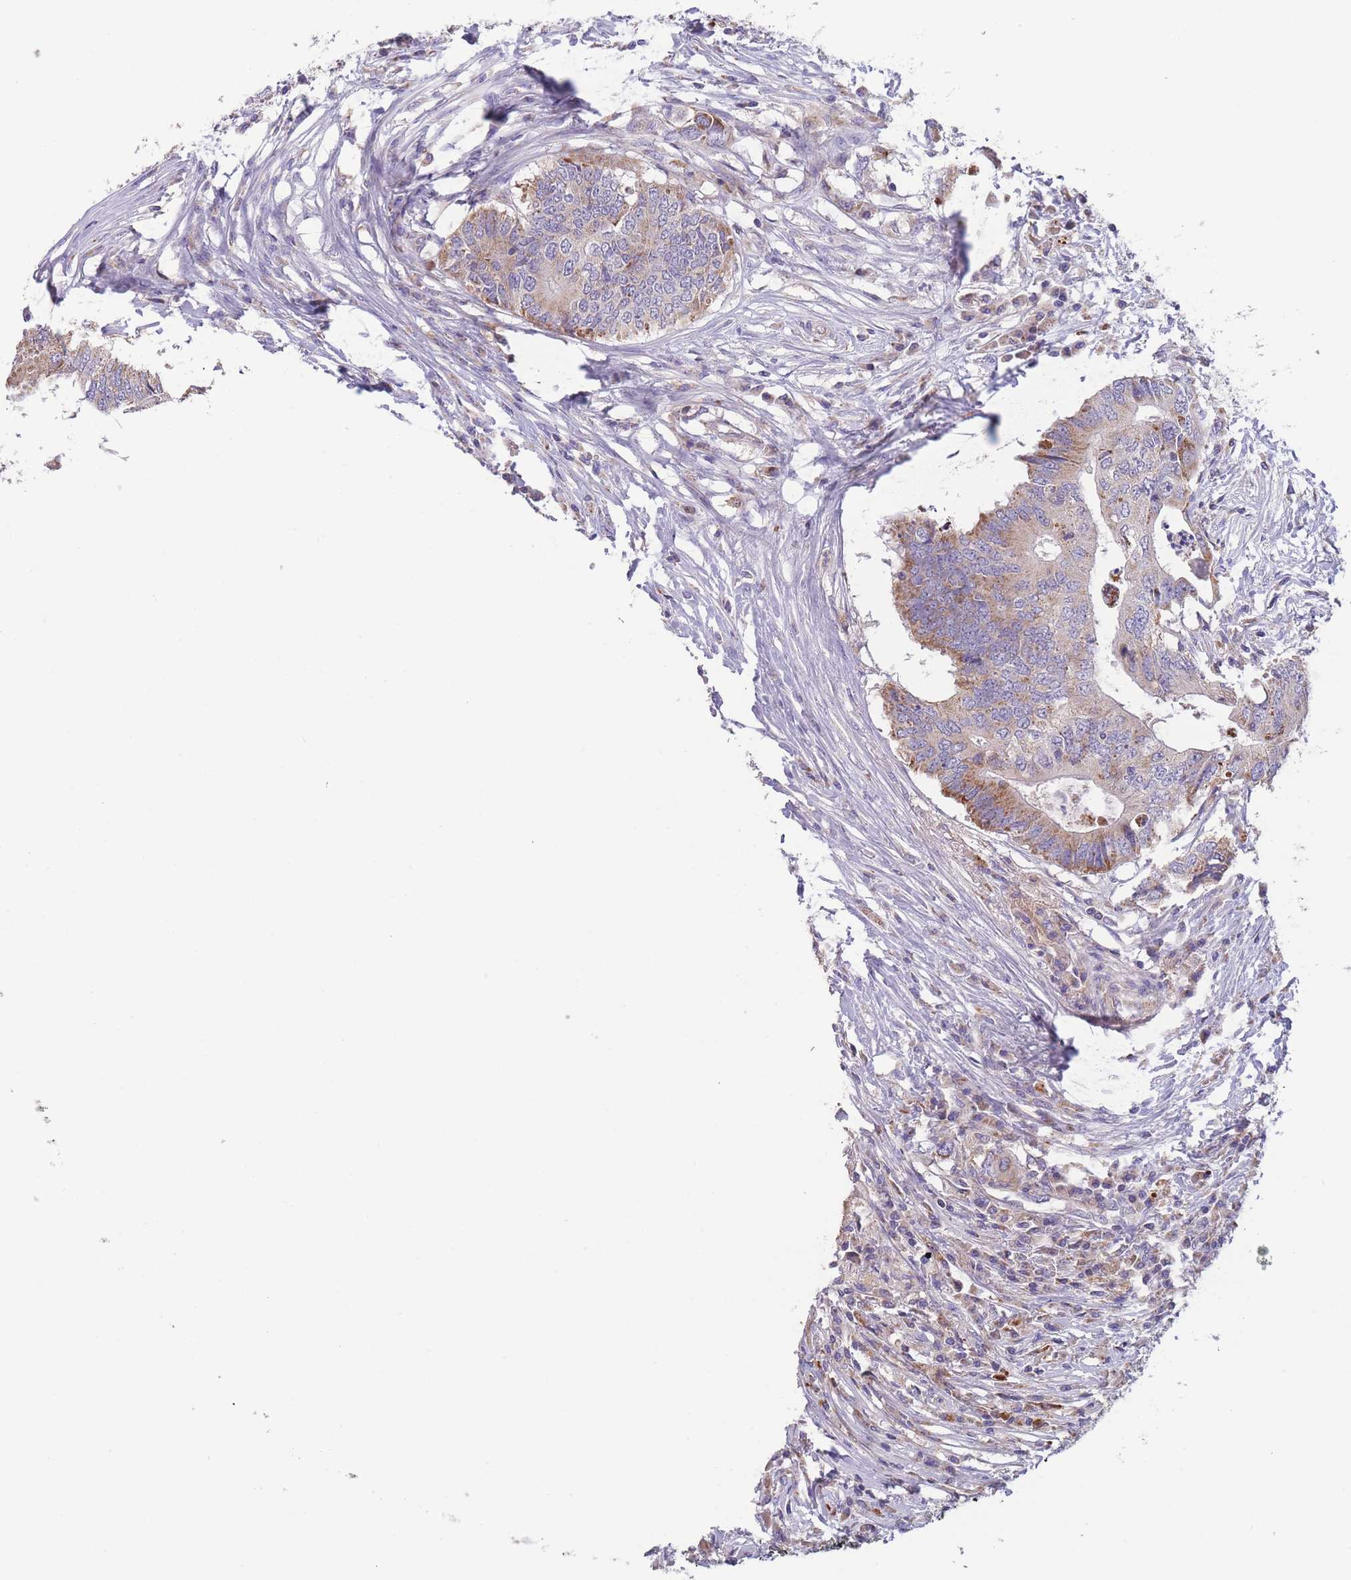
{"staining": {"intensity": "moderate", "quantity": "25%-75%", "location": "cytoplasmic/membranous"}, "tissue": "colorectal cancer", "cell_type": "Tumor cells", "image_type": "cancer", "snomed": [{"axis": "morphology", "description": "Adenocarcinoma, NOS"}, {"axis": "topography", "description": "Colon"}], "caption": "A medium amount of moderate cytoplasmic/membranous positivity is identified in approximately 25%-75% of tumor cells in adenocarcinoma (colorectal) tissue.", "gene": "SLC25A42", "patient": {"sex": "male", "age": 71}}